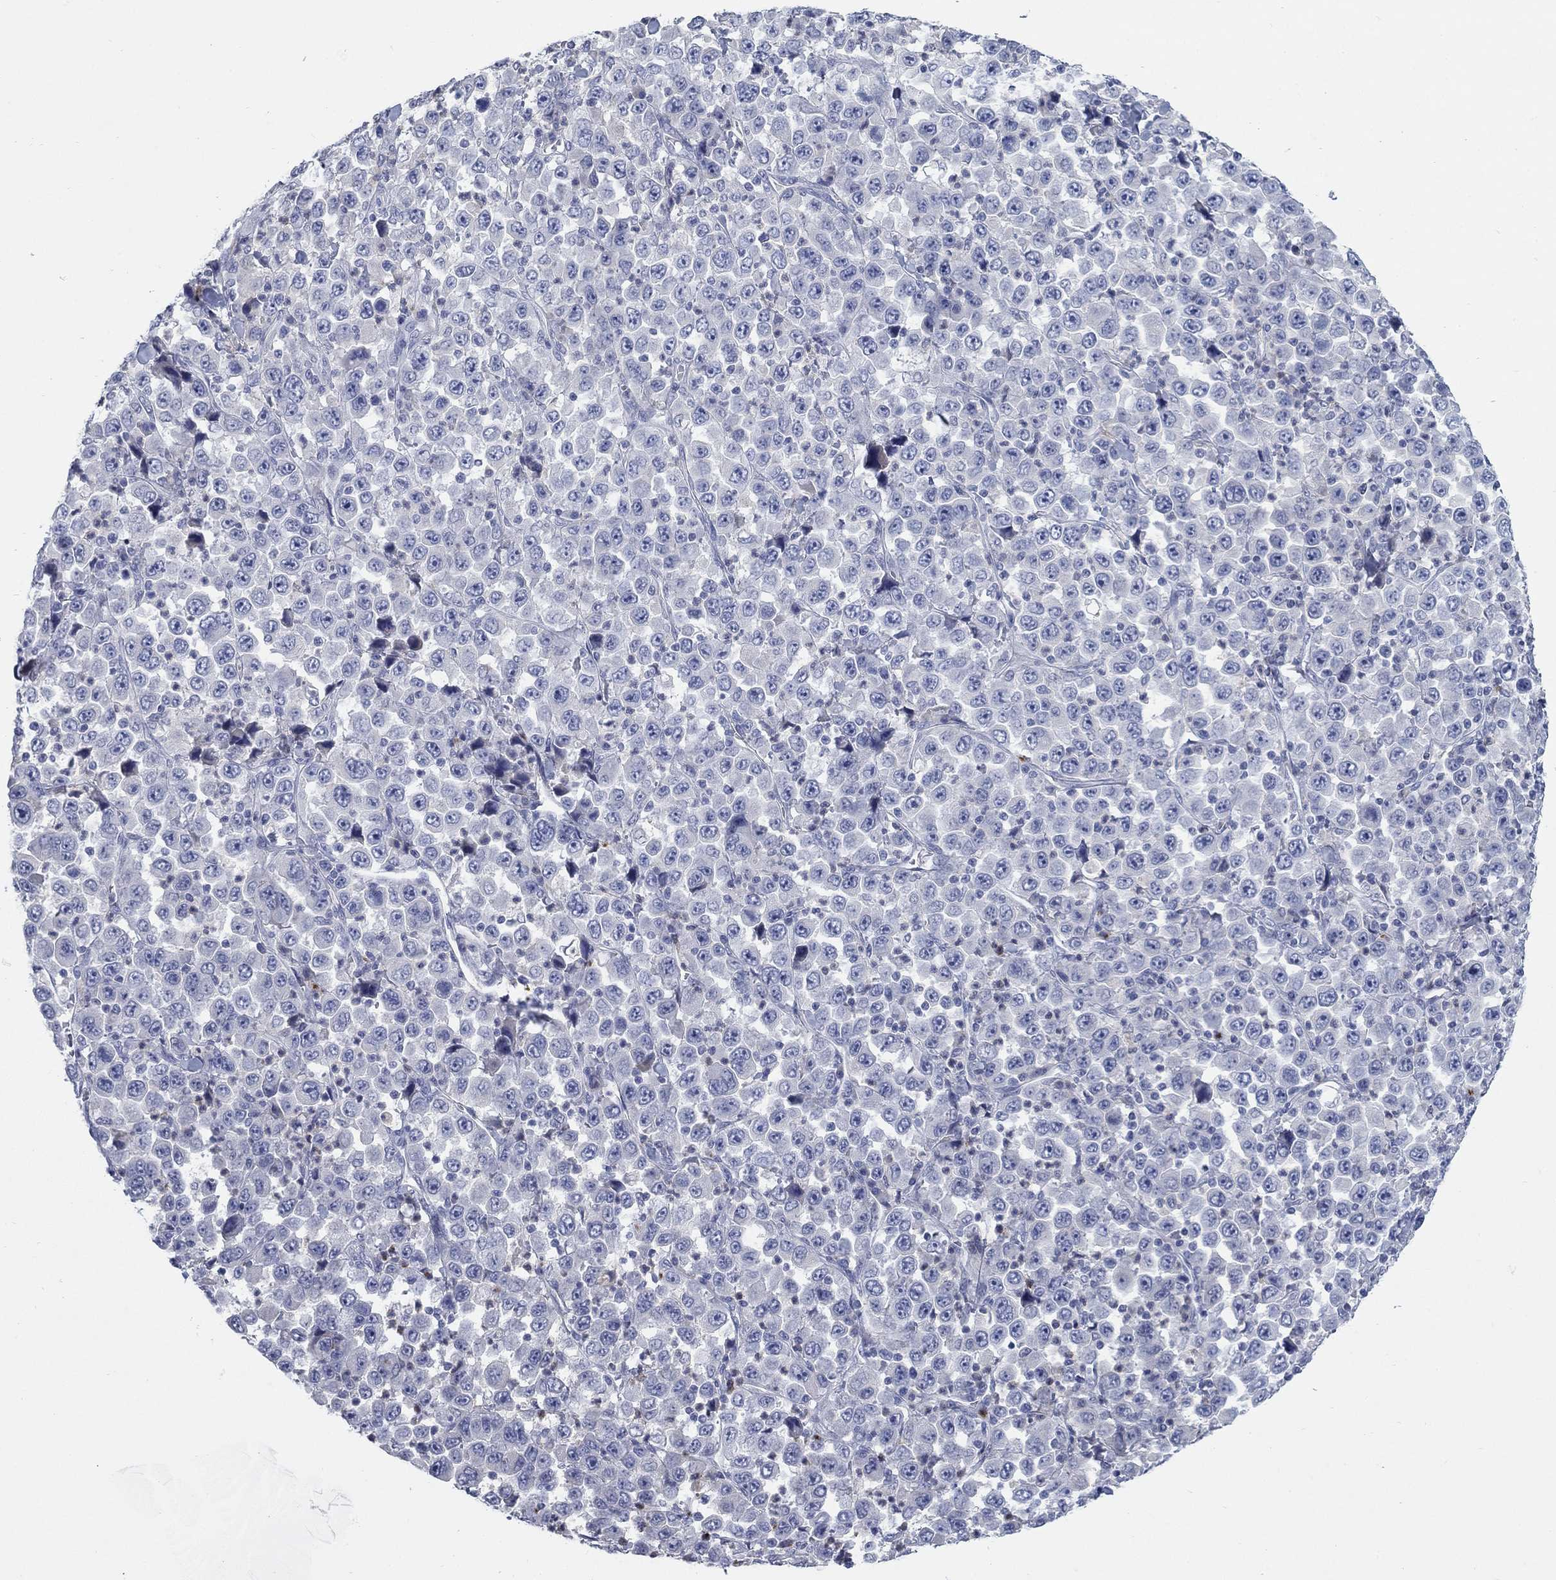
{"staining": {"intensity": "negative", "quantity": "none", "location": "none"}, "tissue": "stomach cancer", "cell_type": "Tumor cells", "image_type": "cancer", "snomed": [{"axis": "morphology", "description": "Normal tissue, NOS"}, {"axis": "morphology", "description": "Adenocarcinoma, NOS"}, {"axis": "topography", "description": "Stomach, upper"}, {"axis": "topography", "description": "Stomach"}], "caption": "Human stomach cancer stained for a protein using IHC exhibits no expression in tumor cells.", "gene": "TMEM249", "patient": {"sex": "male", "age": 59}}